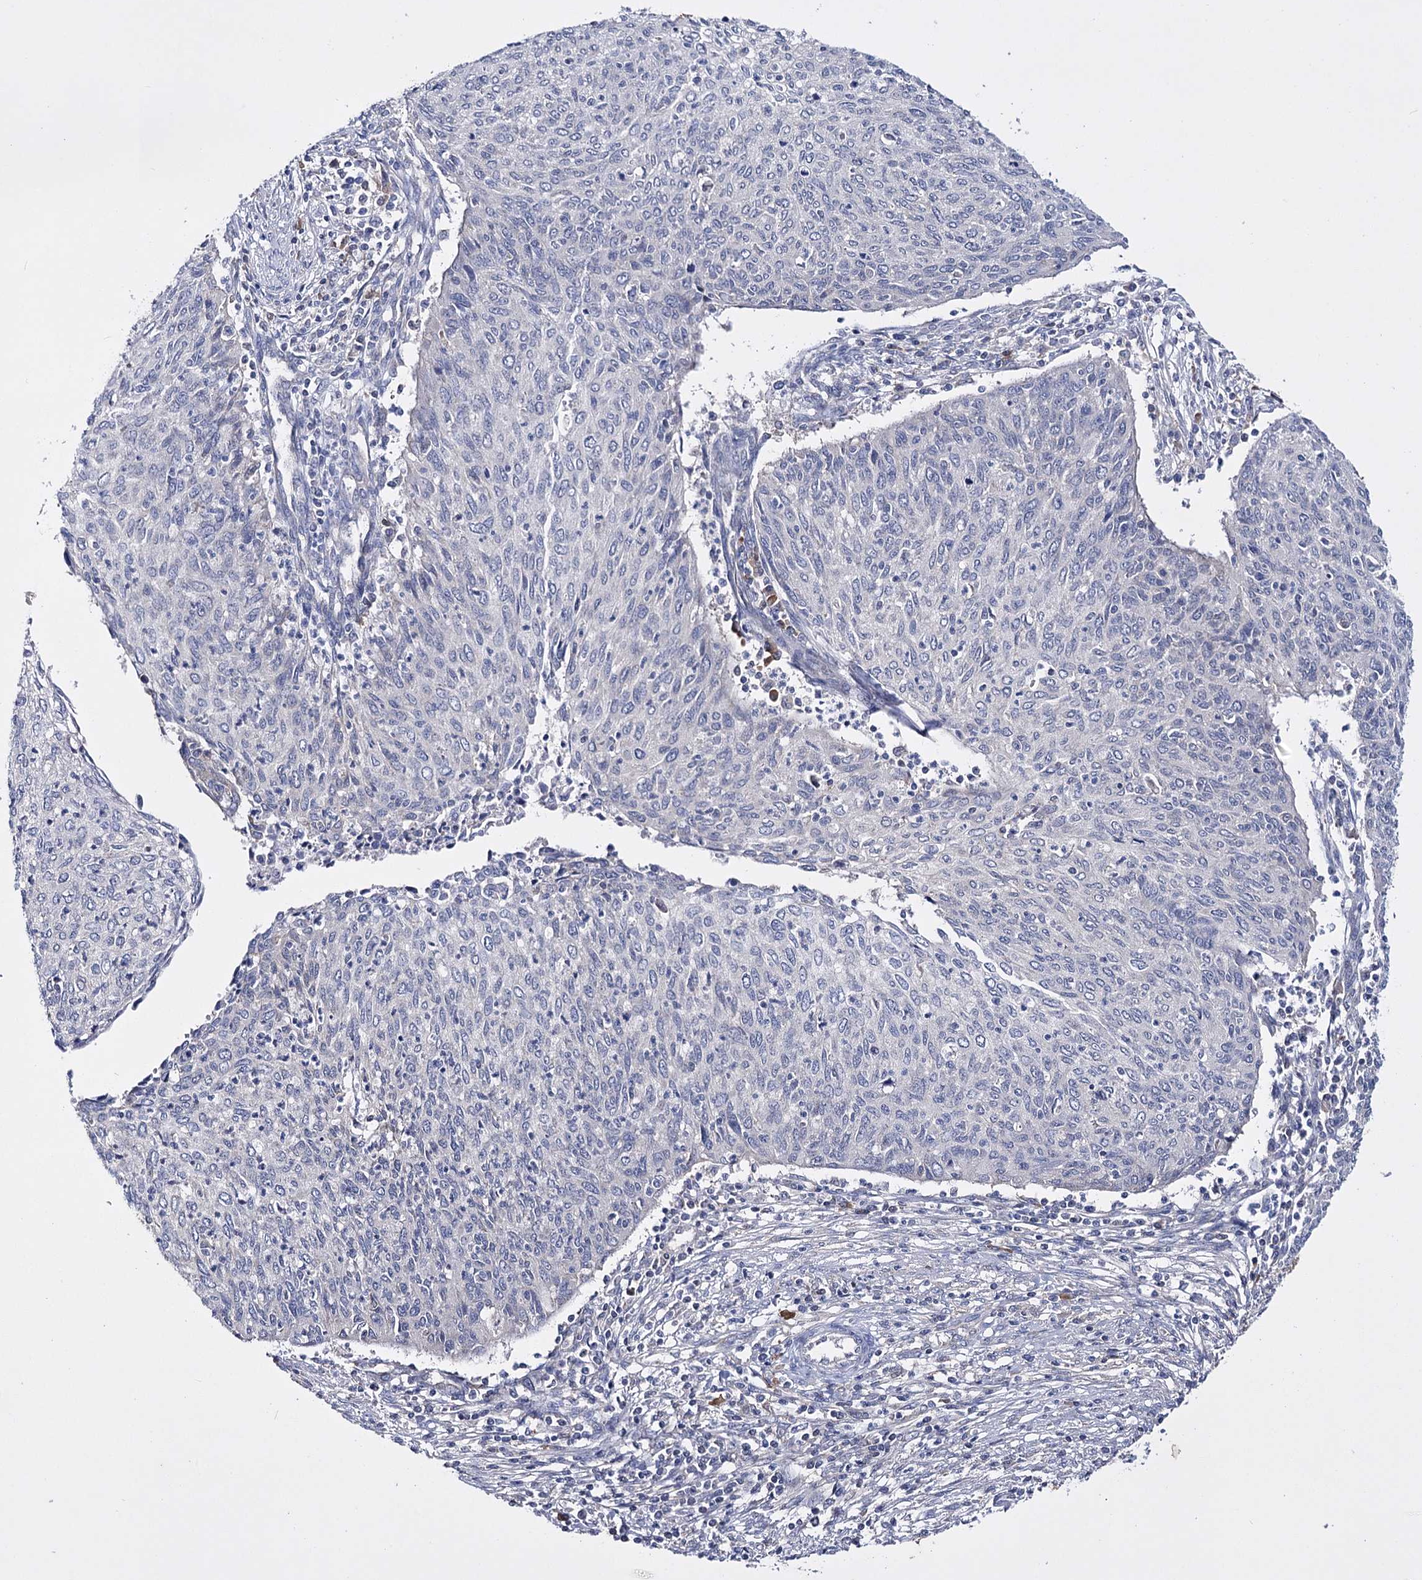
{"staining": {"intensity": "negative", "quantity": "none", "location": "none"}, "tissue": "cervical cancer", "cell_type": "Tumor cells", "image_type": "cancer", "snomed": [{"axis": "morphology", "description": "Squamous cell carcinoma, NOS"}, {"axis": "topography", "description": "Cervix"}], "caption": "Image shows no significant protein expression in tumor cells of squamous cell carcinoma (cervical).", "gene": "PTER", "patient": {"sex": "female", "age": 38}}